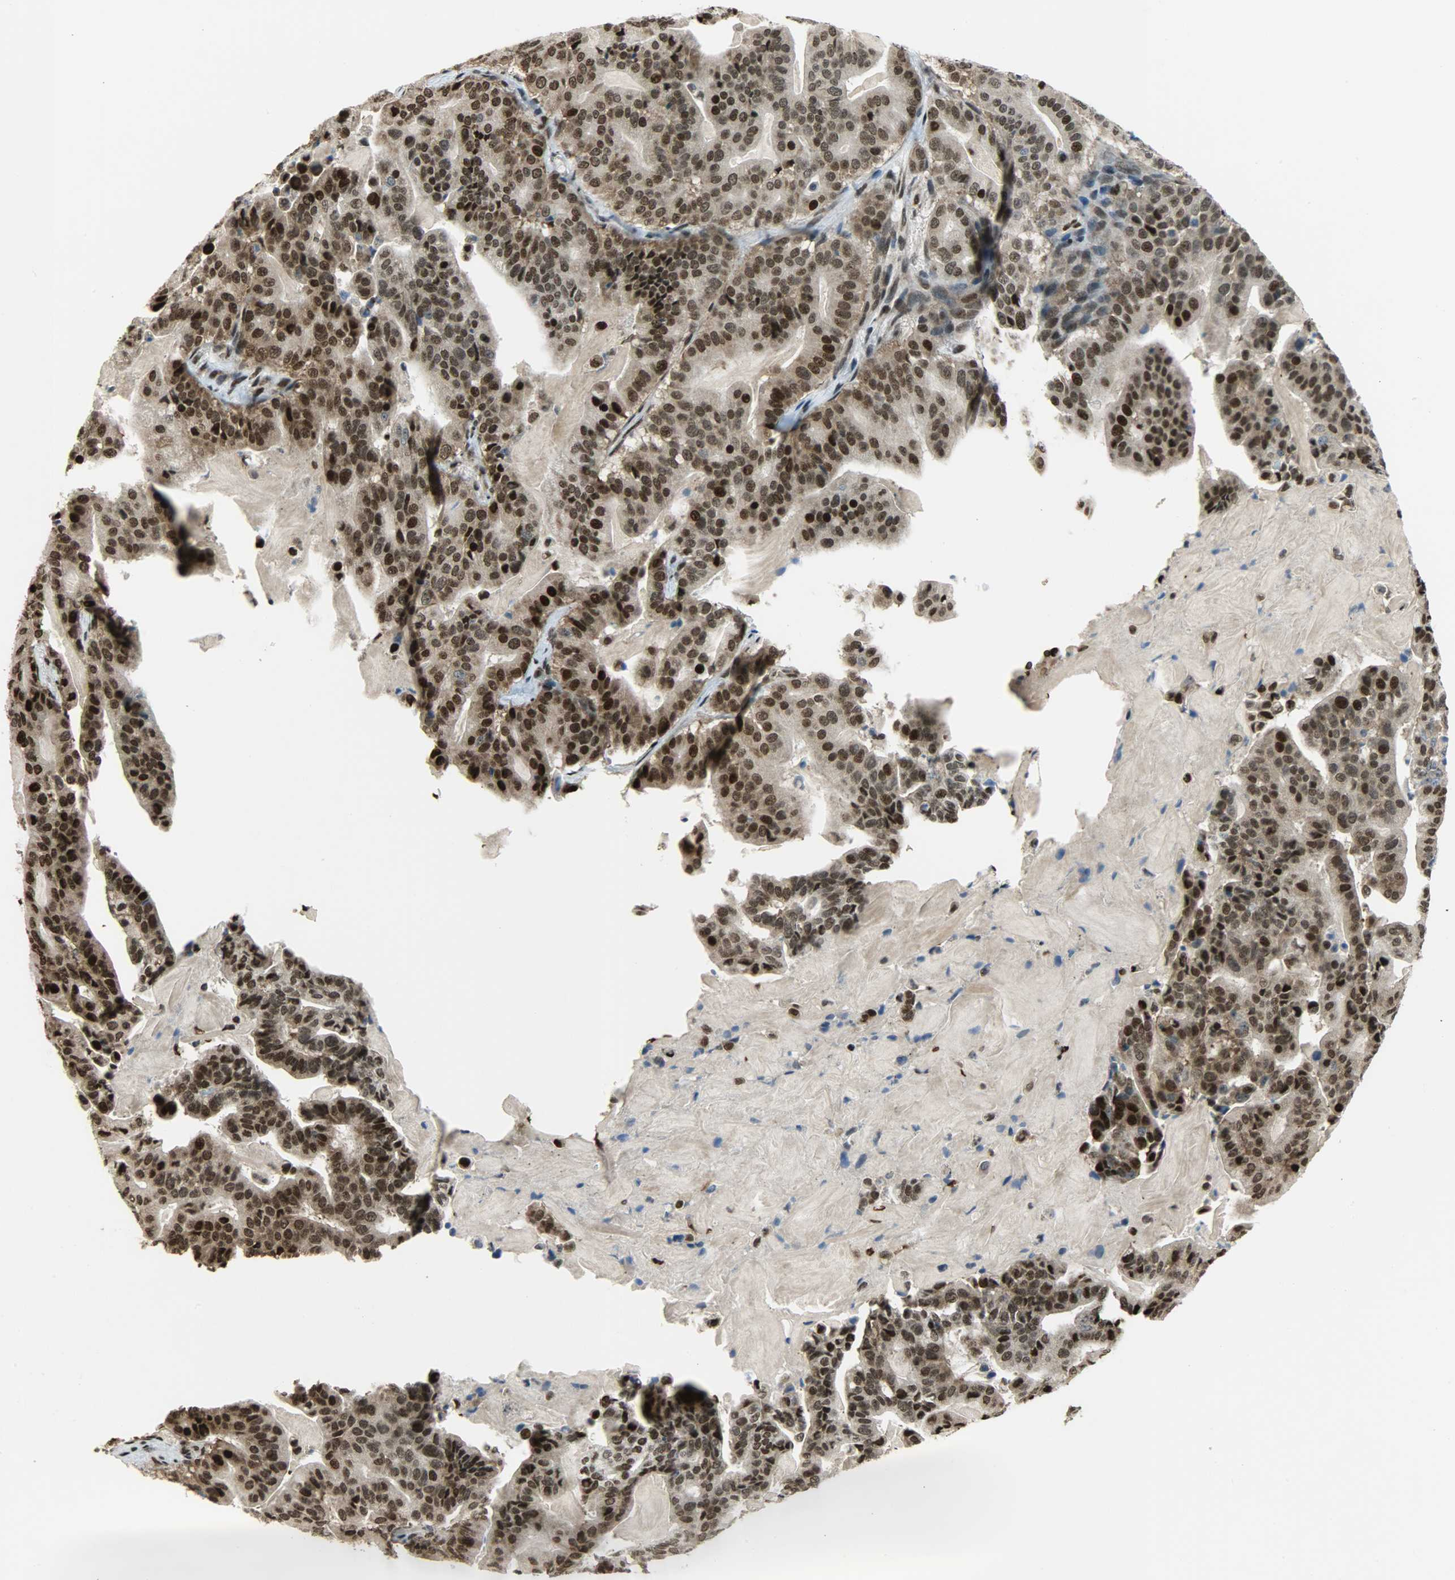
{"staining": {"intensity": "strong", "quantity": ">75%", "location": "cytoplasmic/membranous,nuclear"}, "tissue": "pancreatic cancer", "cell_type": "Tumor cells", "image_type": "cancer", "snomed": [{"axis": "morphology", "description": "Adenocarcinoma, NOS"}, {"axis": "topography", "description": "Pancreas"}], "caption": "Protein expression analysis of human pancreatic adenocarcinoma reveals strong cytoplasmic/membranous and nuclear expression in about >75% of tumor cells.", "gene": "SNAI1", "patient": {"sex": "male", "age": 63}}